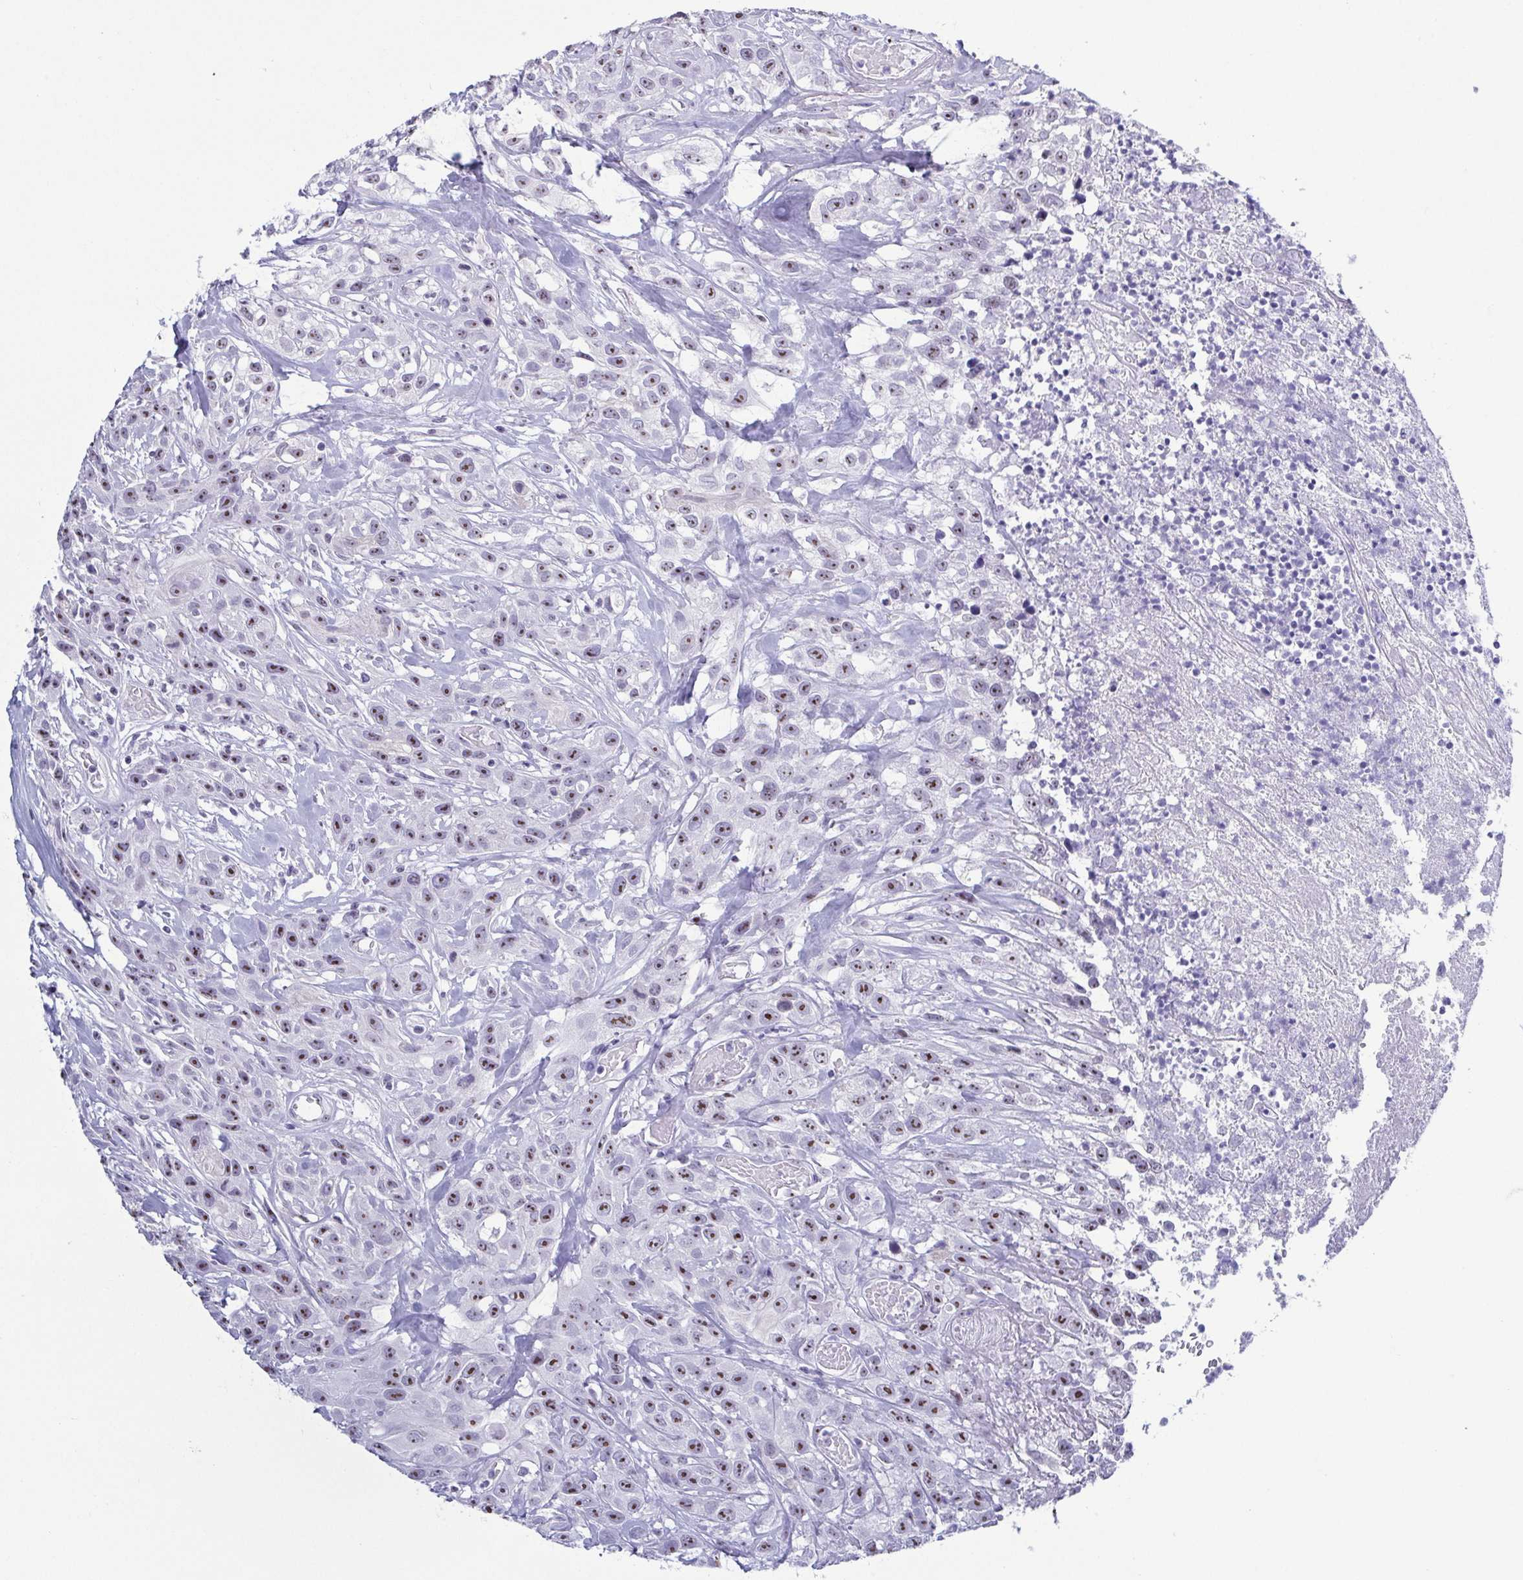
{"staining": {"intensity": "moderate", "quantity": ">75%", "location": "nuclear"}, "tissue": "head and neck cancer", "cell_type": "Tumor cells", "image_type": "cancer", "snomed": [{"axis": "morphology", "description": "Squamous cell carcinoma, NOS"}, {"axis": "topography", "description": "Head-Neck"}], "caption": "Human squamous cell carcinoma (head and neck) stained for a protein (brown) displays moderate nuclear positive positivity in about >75% of tumor cells.", "gene": "BZW1", "patient": {"sex": "male", "age": 57}}